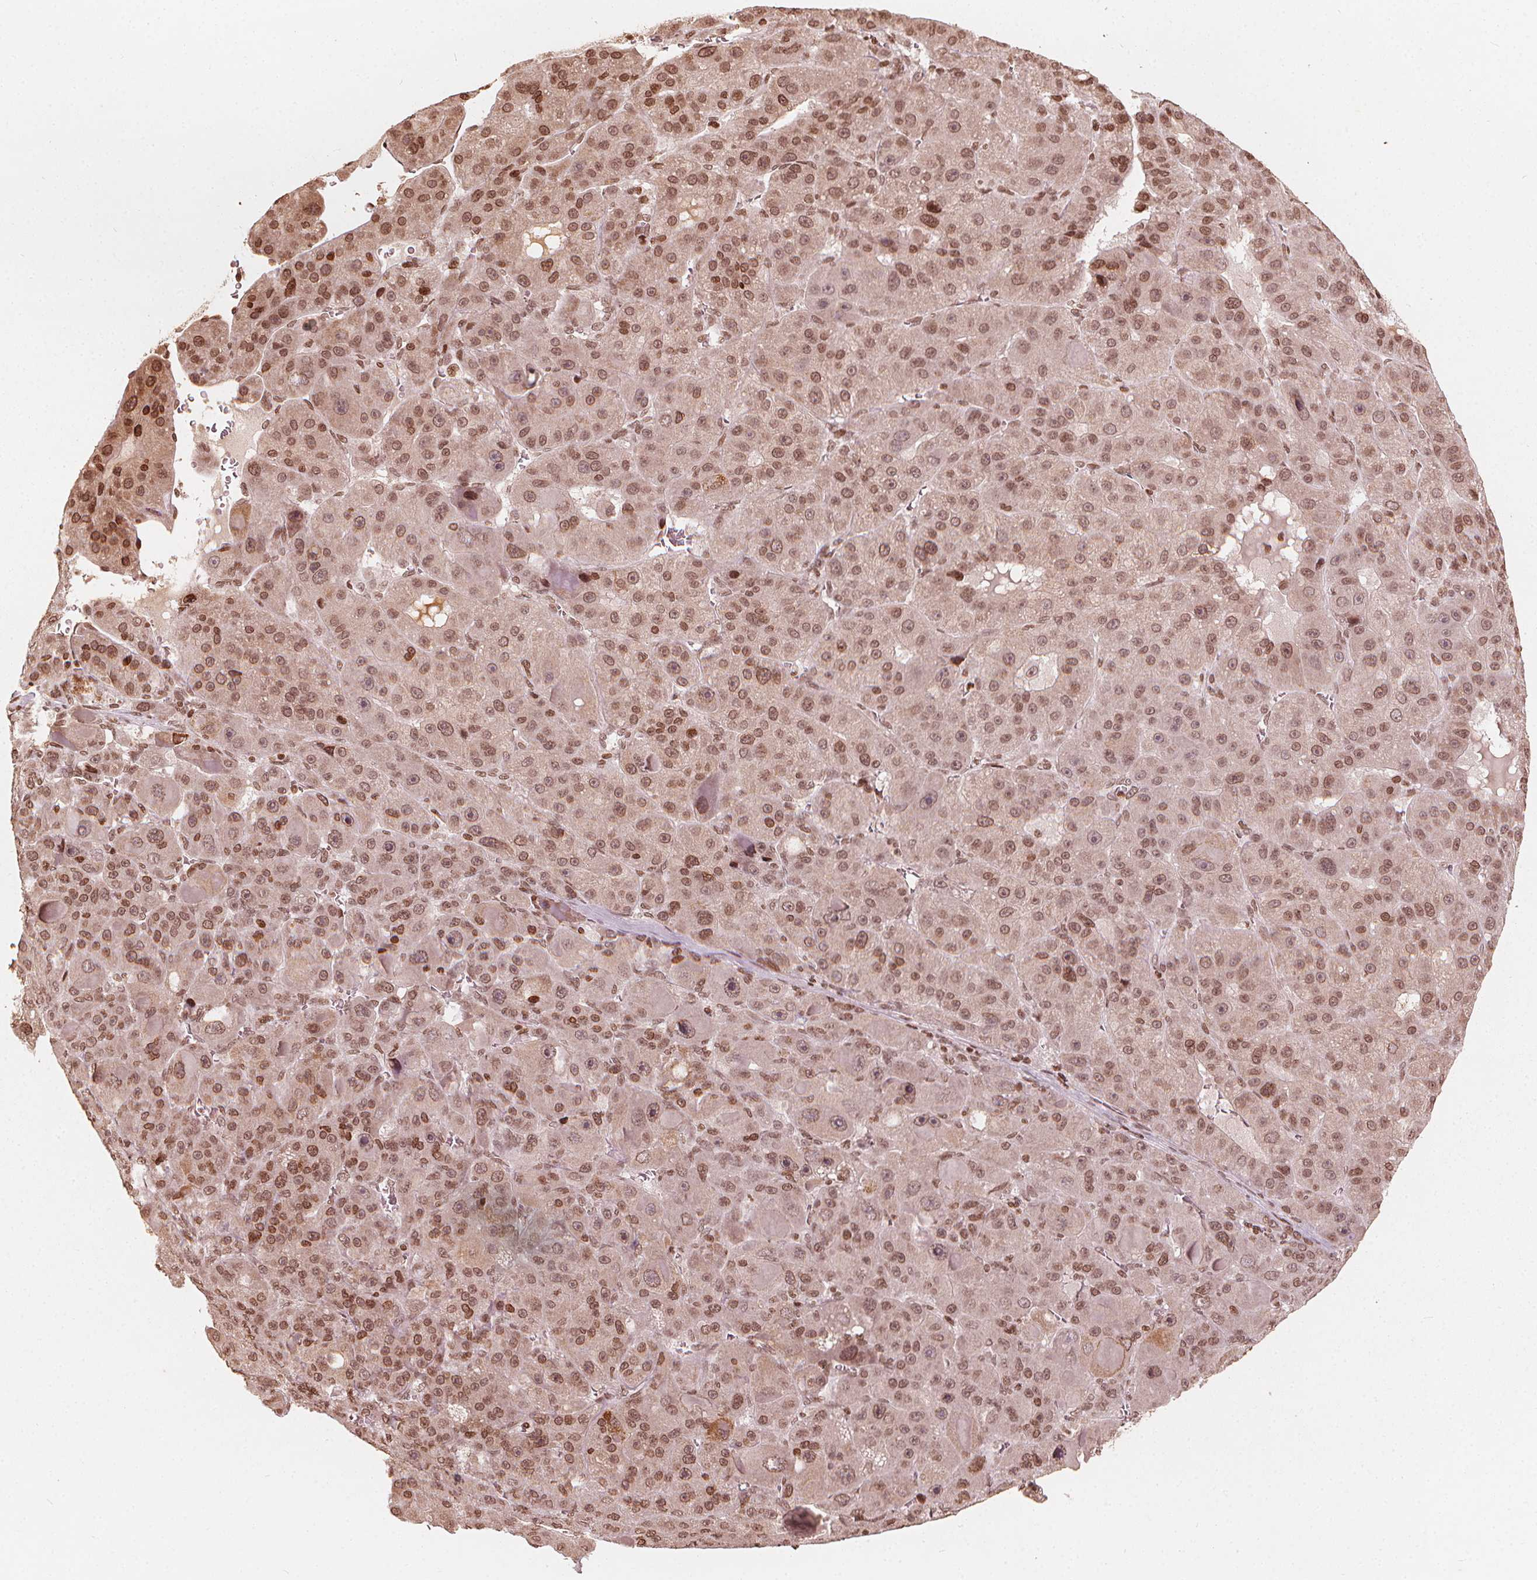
{"staining": {"intensity": "moderate", "quantity": ">75%", "location": "nuclear"}, "tissue": "liver cancer", "cell_type": "Tumor cells", "image_type": "cancer", "snomed": [{"axis": "morphology", "description": "Carcinoma, Hepatocellular, NOS"}, {"axis": "topography", "description": "Liver"}], "caption": "Protein analysis of hepatocellular carcinoma (liver) tissue shows moderate nuclear staining in about >75% of tumor cells. The staining was performed using DAB to visualize the protein expression in brown, while the nuclei were stained in blue with hematoxylin (Magnification: 20x).", "gene": "H3C14", "patient": {"sex": "male", "age": 76}}